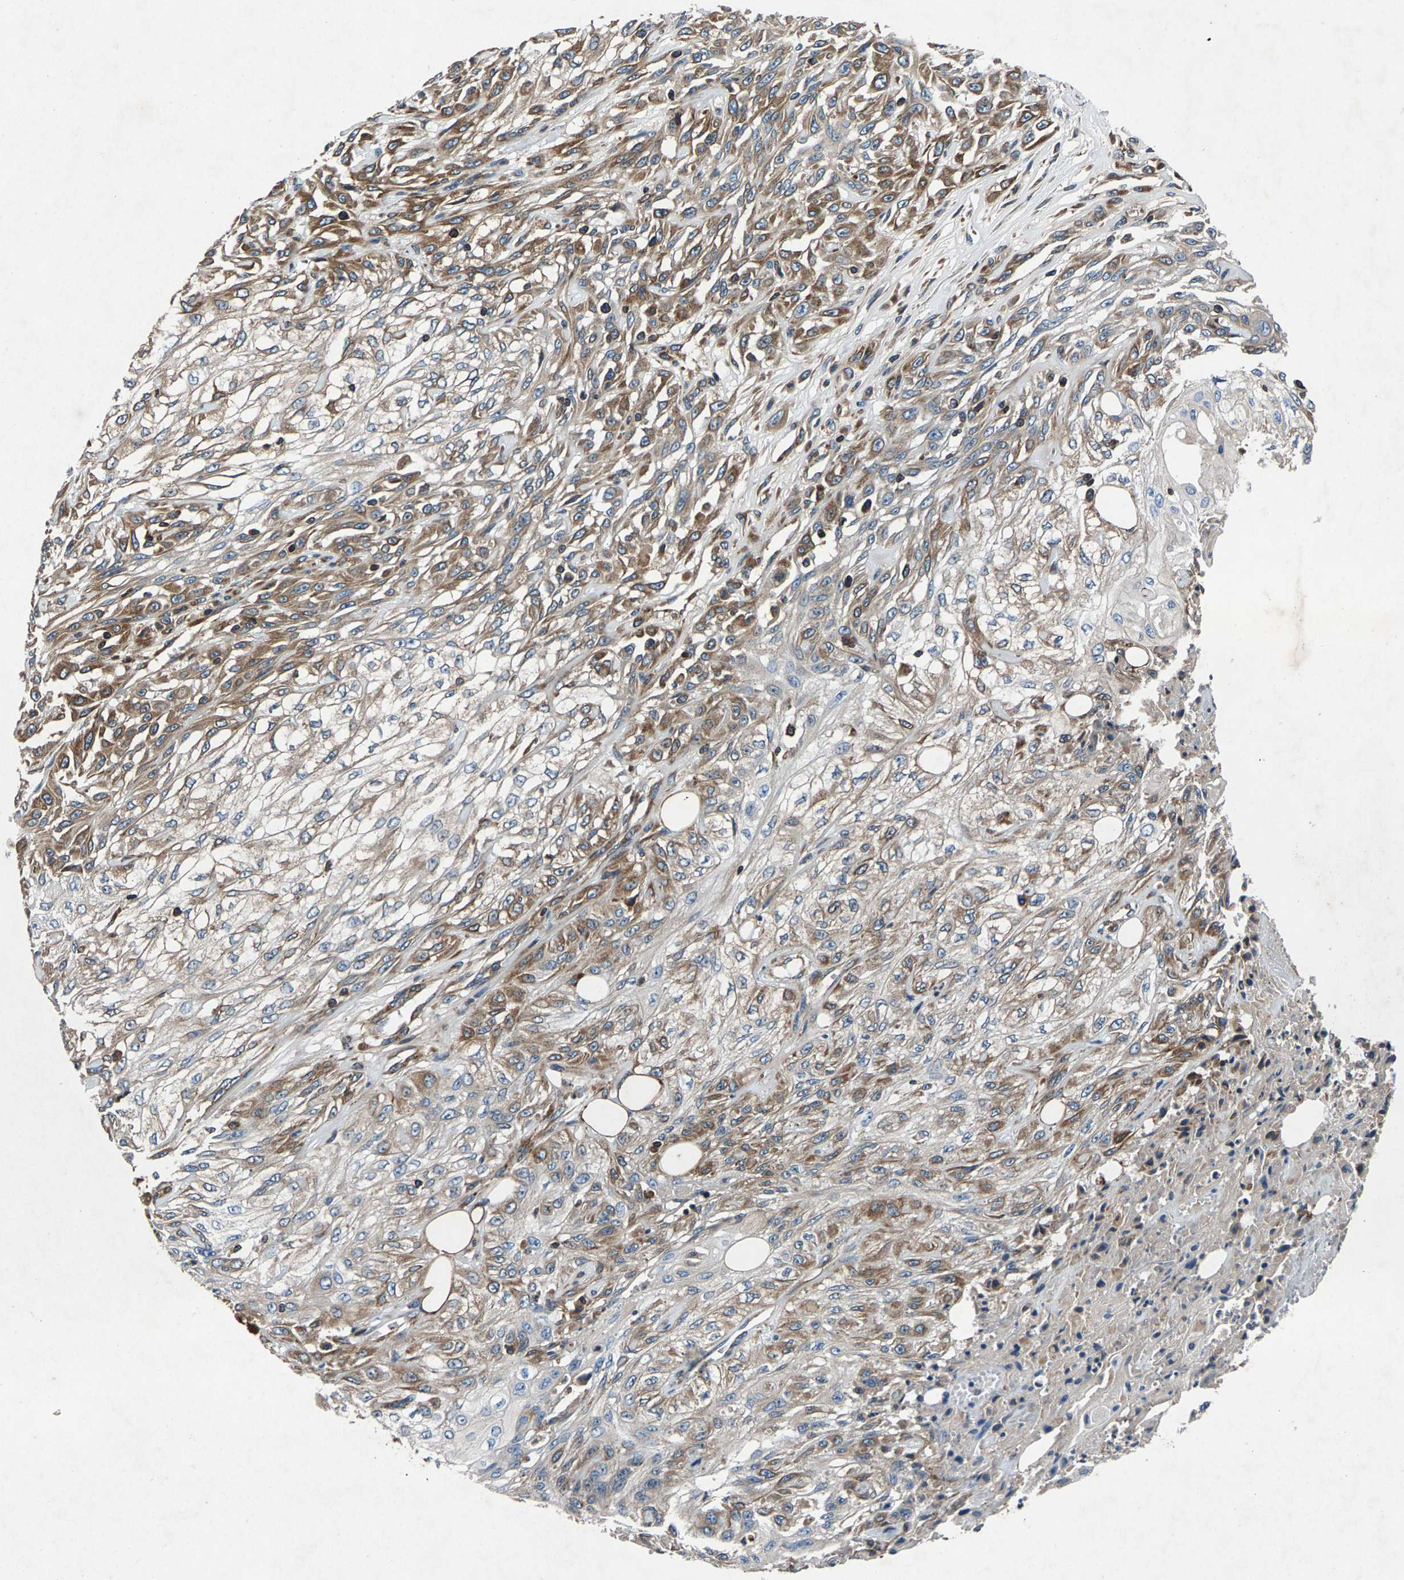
{"staining": {"intensity": "moderate", "quantity": ">75%", "location": "cytoplasmic/membranous"}, "tissue": "skin cancer", "cell_type": "Tumor cells", "image_type": "cancer", "snomed": [{"axis": "morphology", "description": "Squamous cell carcinoma, NOS"}, {"axis": "morphology", "description": "Squamous cell carcinoma, metastatic, NOS"}, {"axis": "topography", "description": "Skin"}, {"axis": "topography", "description": "Lymph node"}], "caption": "Skin squamous cell carcinoma was stained to show a protein in brown. There is medium levels of moderate cytoplasmic/membranous staining in approximately >75% of tumor cells.", "gene": "LPCAT1", "patient": {"sex": "male", "age": 75}}